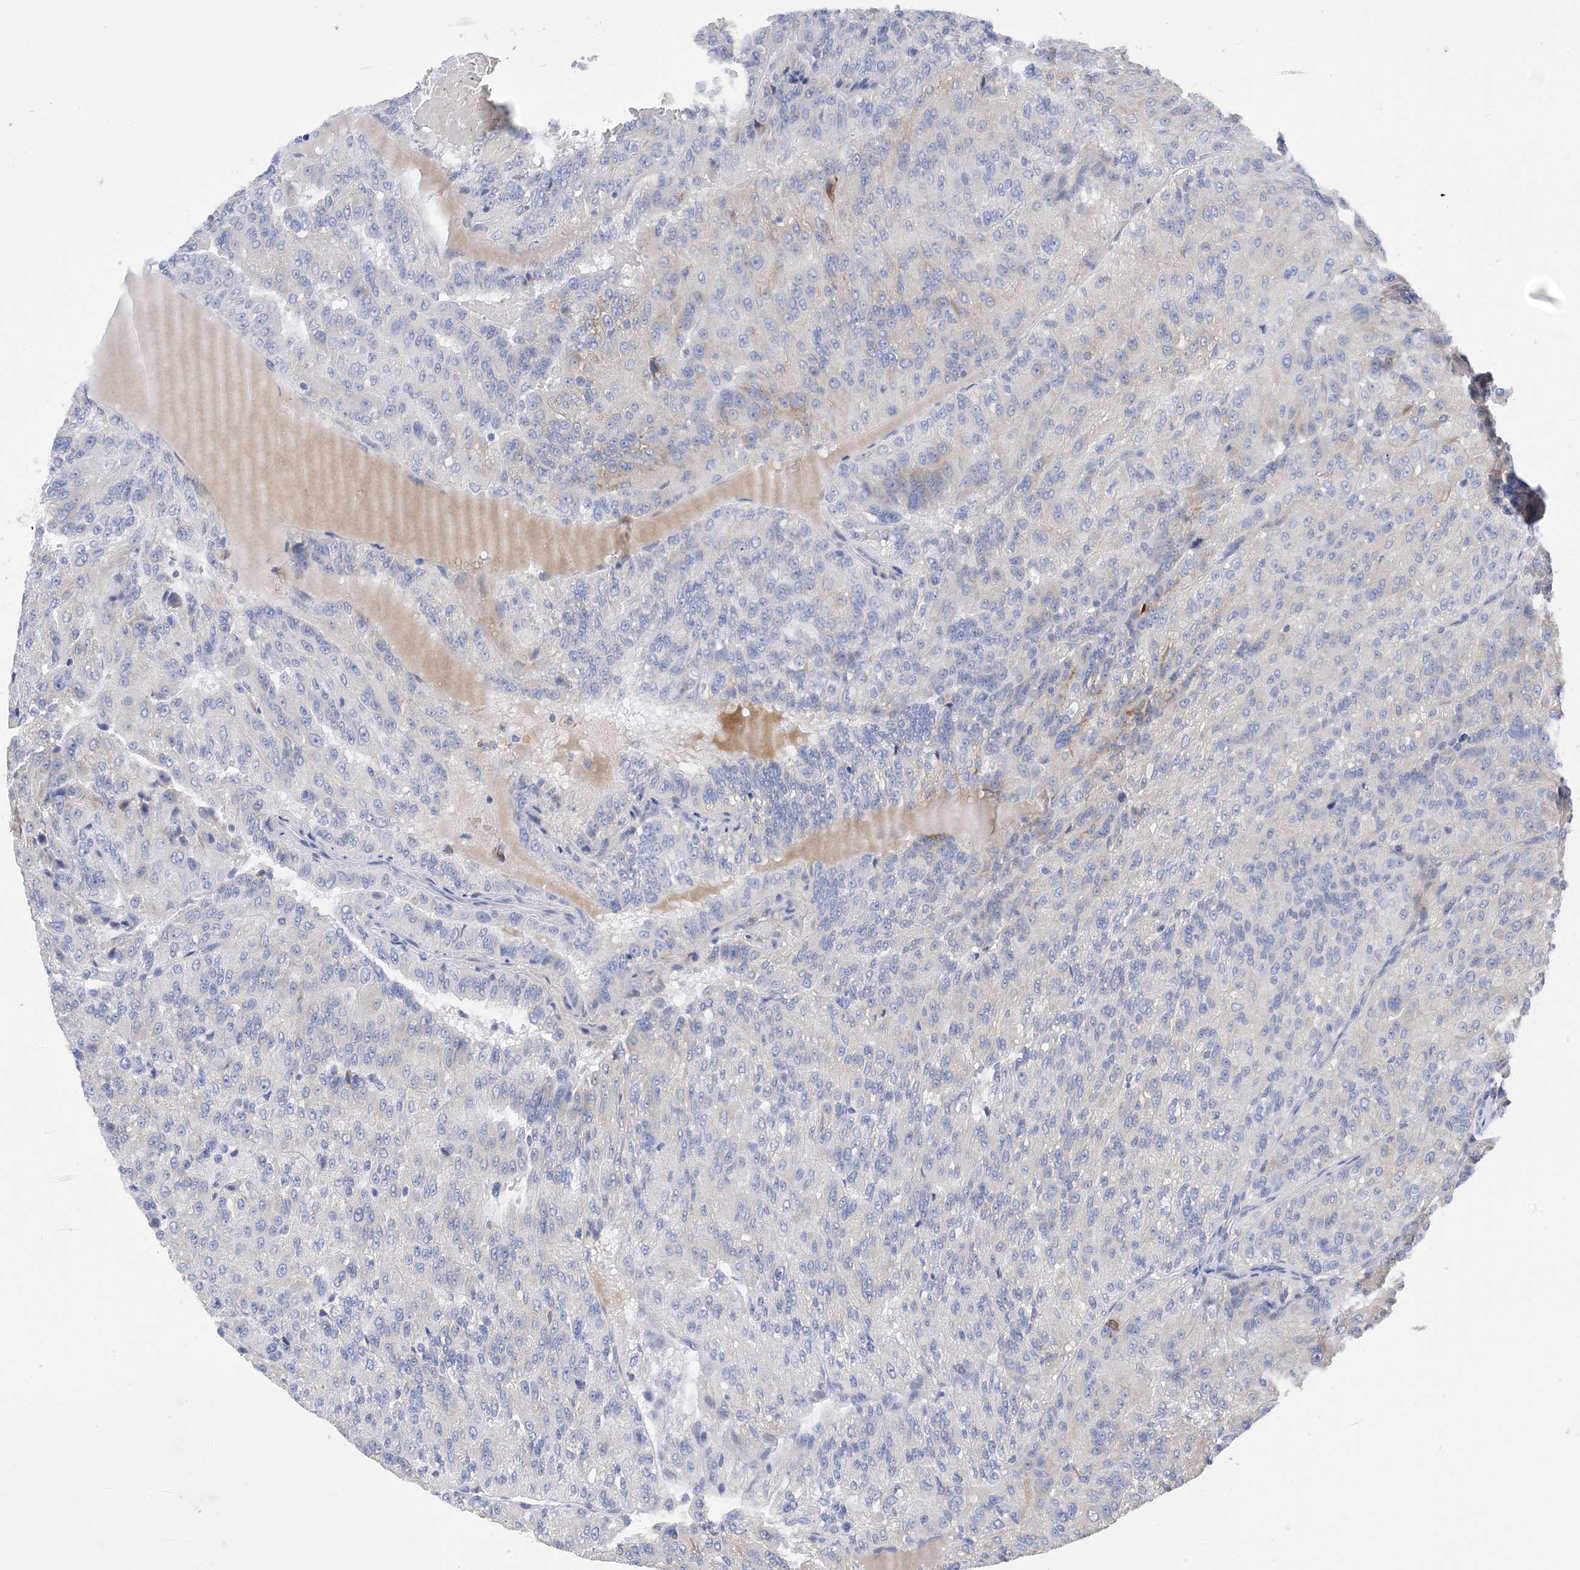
{"staining": {"intensity": "negative", "quantity": "none", "location": "none"}, "tissue": "renal cancer", "cell_type": "Tumor cells", "image_type": "cancer", "snomed": [{"axis": "morphology", "description": "Adenocarcinoma, NOS"}, {"axis": "topography", "description": "Kidney"}], "caption": "Immunohistochemistry photomicrograph of neoplastic tissue: human renal cancer stained with DAB reveals no significant protein expression in tumor cells.", "gene": "PLK4", "patient": {"sex": "female", "age": 63}}